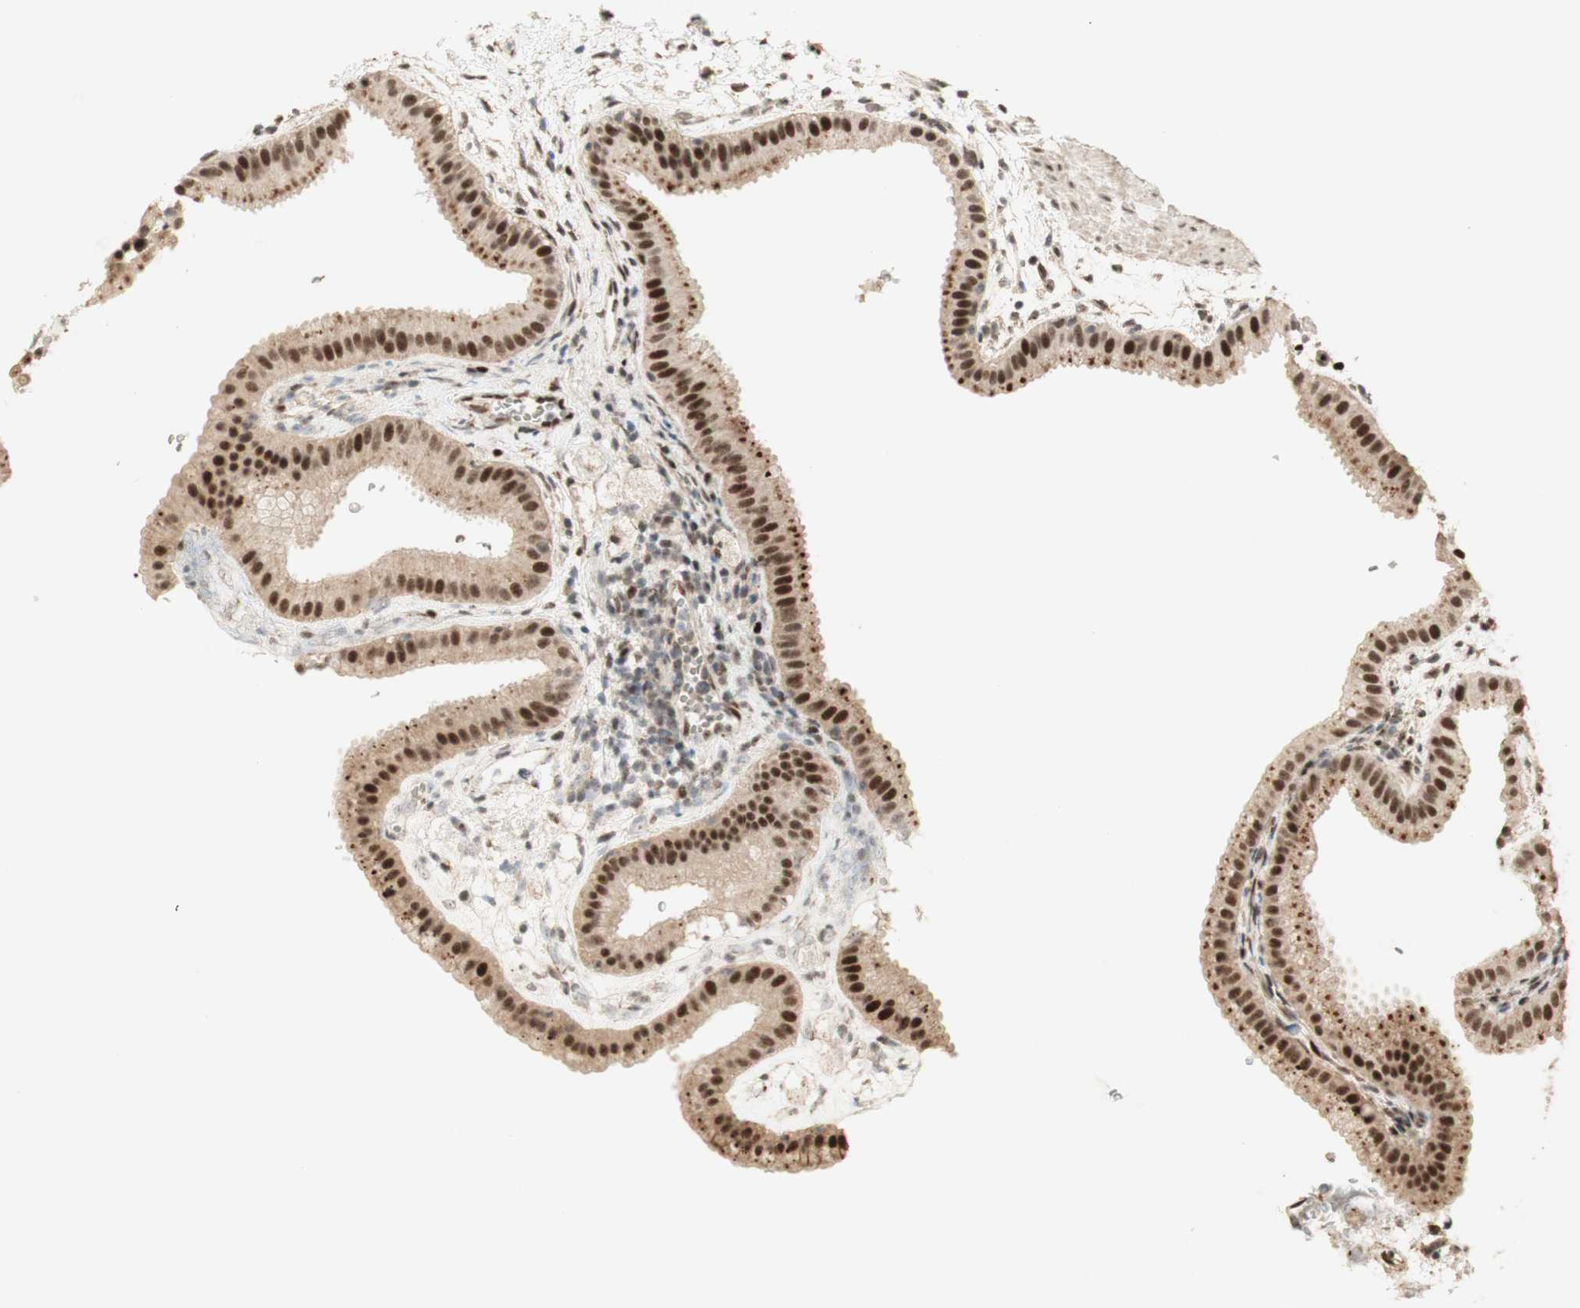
{"staining": {"intensity": "strong", "quantity": ">75%", "location": "nuclear"}, "tissue": "gallbladder", "cell_type": "Glandular cells", "image_type": "normal", "snomed": [{"axis": "morphology", "description": "Normal tissue, NOS"}, {"axis": "topography", "description": "Gallbladder"}], "caption": "Immunohistochemistry (IHC) of normal gallbladder shows high levels of strong nuclear expression in about >75% of glandular cells.", "gene": "FOXP1", "patient": {"sex": "female", "age": 64}}